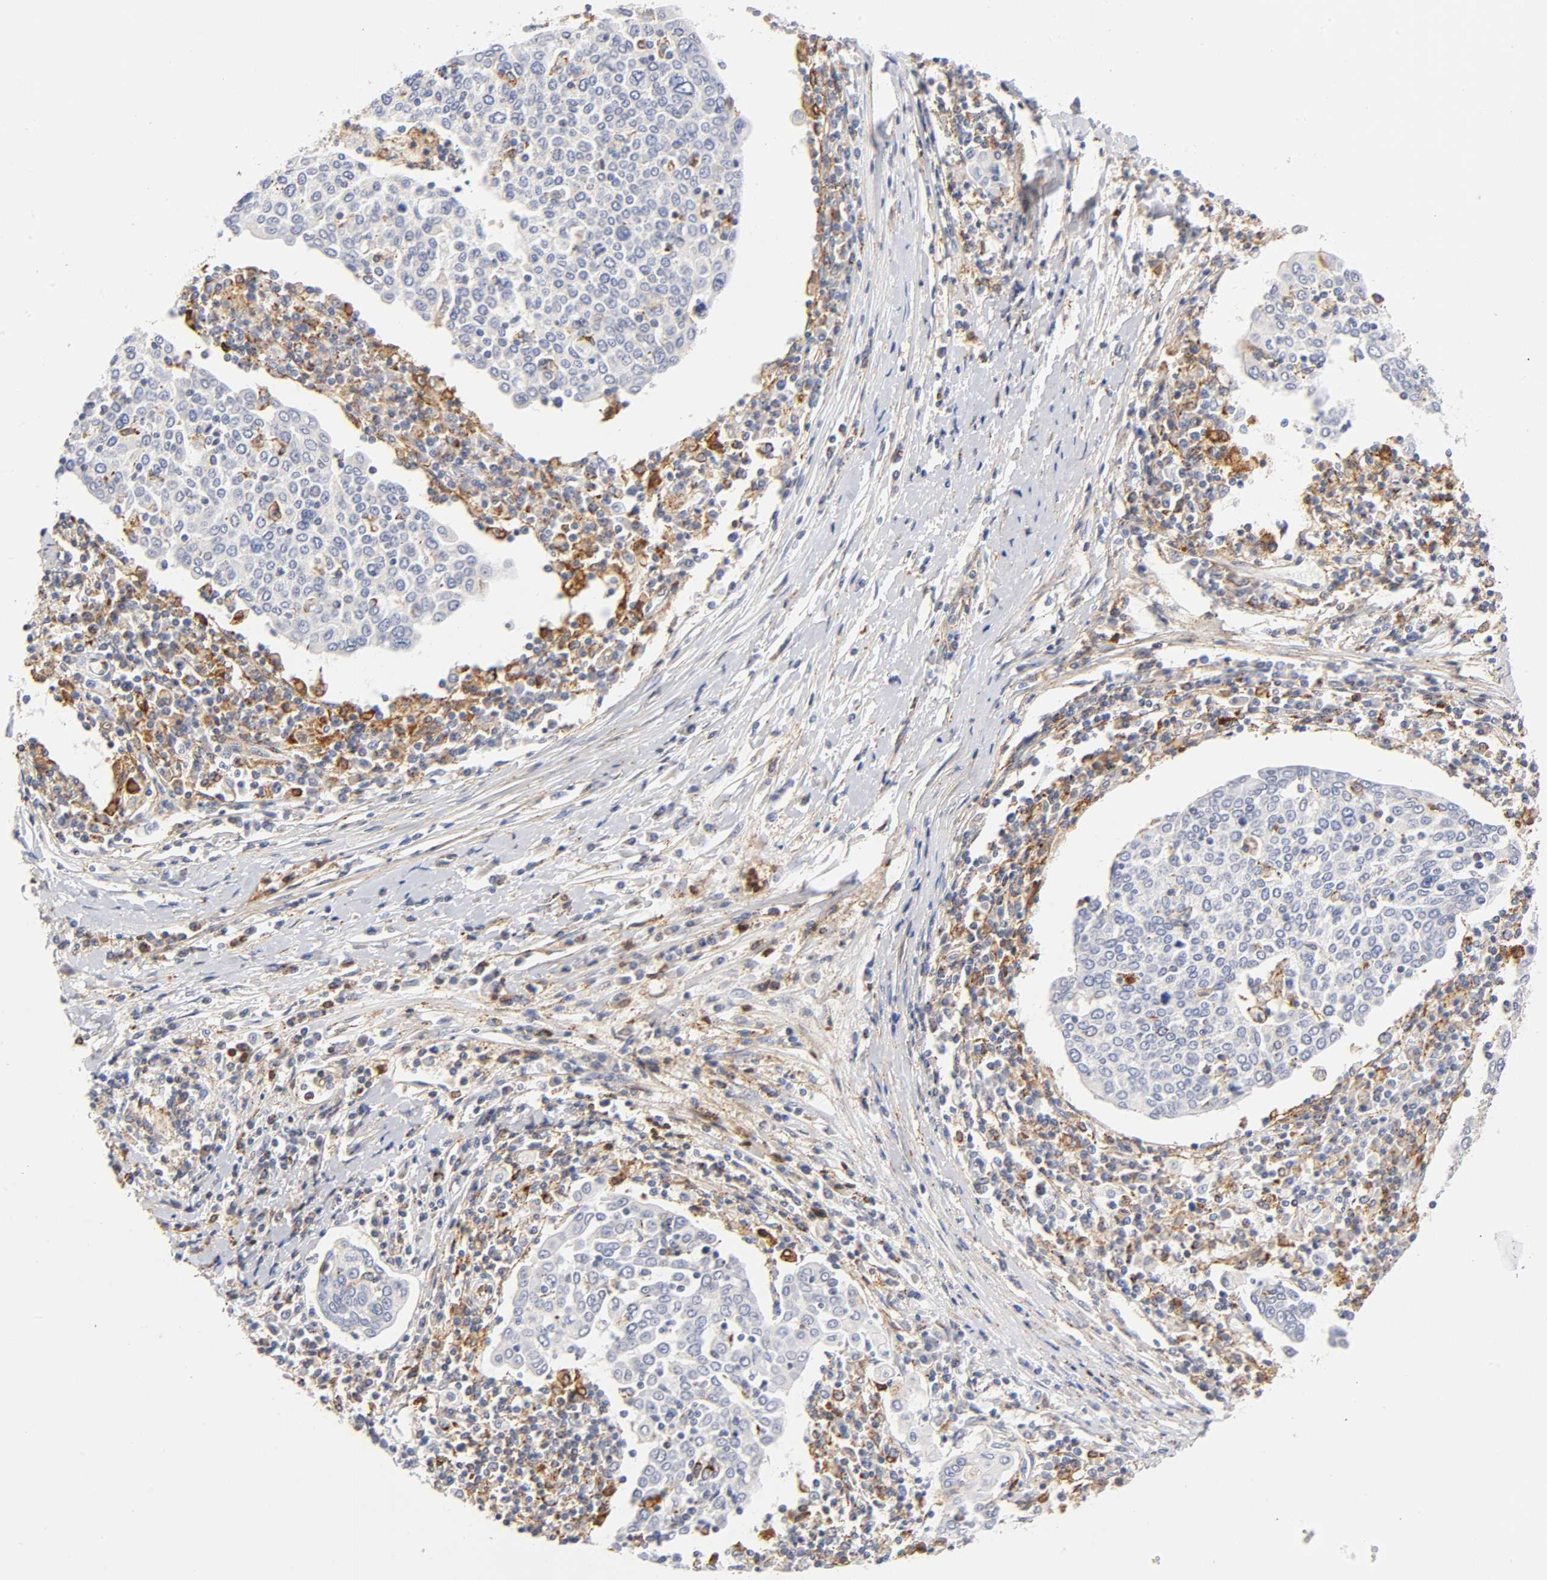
{"staining": {"intensity": "moderate", "quantity": "<25%", "location": "cytoplasmic/membranous"}, "tissue": "cervical cancer", "cell_type": "Tumor cells", "image_type": "cancer", "snomed": [{"axis": "morphology", "description": "Squamous cell carcinoma, NOS"}, {"axis": "topography", "description": "Cervix"}], "caption": "Human squamous cell carcinoma (cervical) stained for a protein (brown) shows moderate cytoplasmic/membranous positive positivity in approximately <25% of tumor cells.", "gene": "ANXA7", "patient": {"sex": "female", "age": 40}}